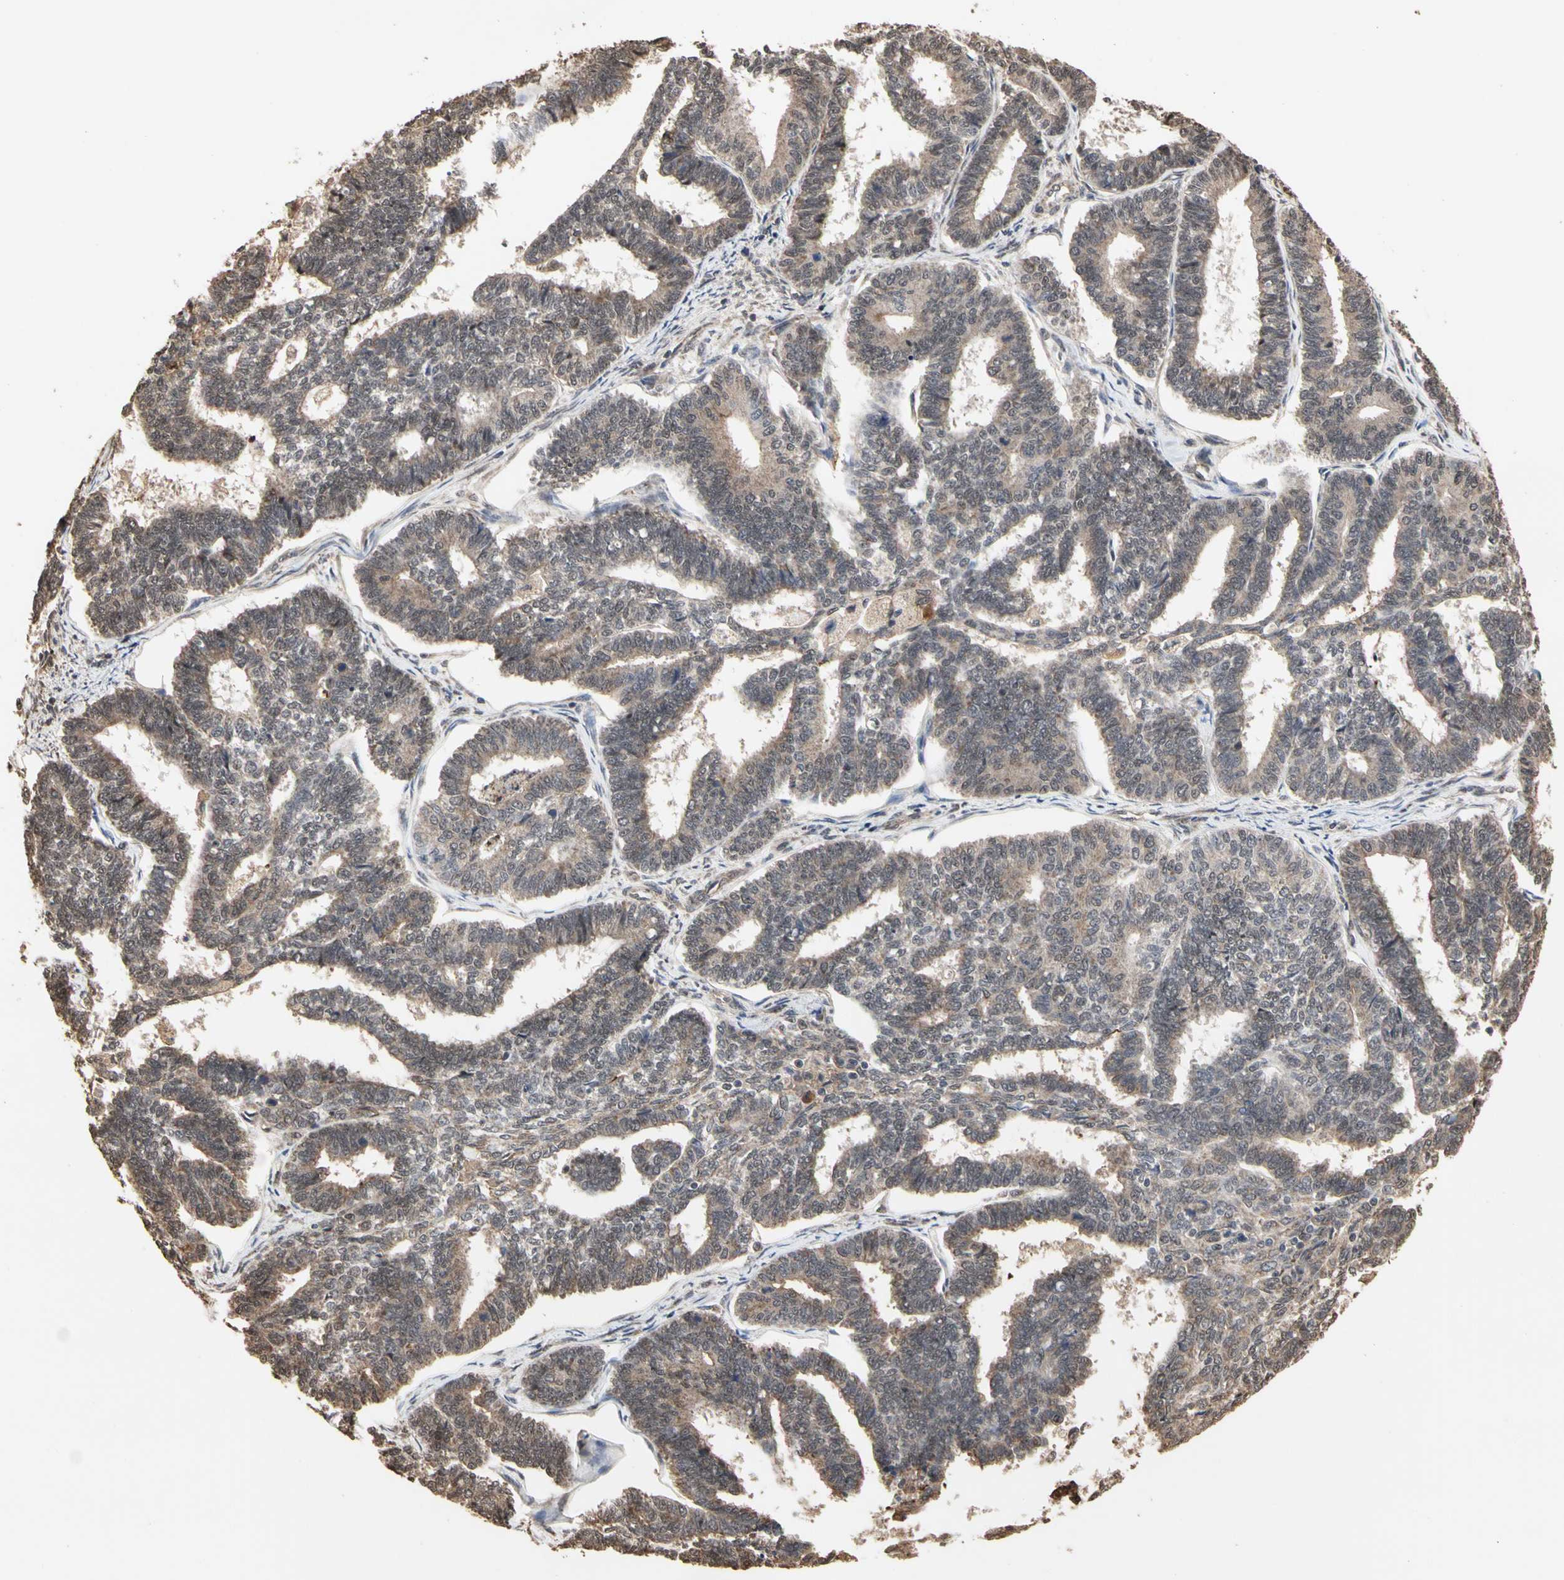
{"staining": {"intensity": "moderate", "quantity": ">75%", "location": "cytoplasmic/membranous"}, "tissue": "endometrial cancer", "cell_type": "Tumor cells", "image_type": "cancer", "snomed": [{"axis": "morphology", "description": "Adenocarcinoma, NOS"}, {"axis": "topography", "description": "Endometrium"}], "caption": "IHC staining of endometrial cancer (adenocarcinoma), which displays medium levels of moderate cytoplasmic/membranous expression in about >75% of tumor cells indicating moderate cytoplasmic/membranous protein expression. The staining was performed using DAB (brown) for protein detection and nuclei were counterstained in hematoxylin (blue).", "gene": "TAOK1", "patient": {"sex": "female", "age": 70}}